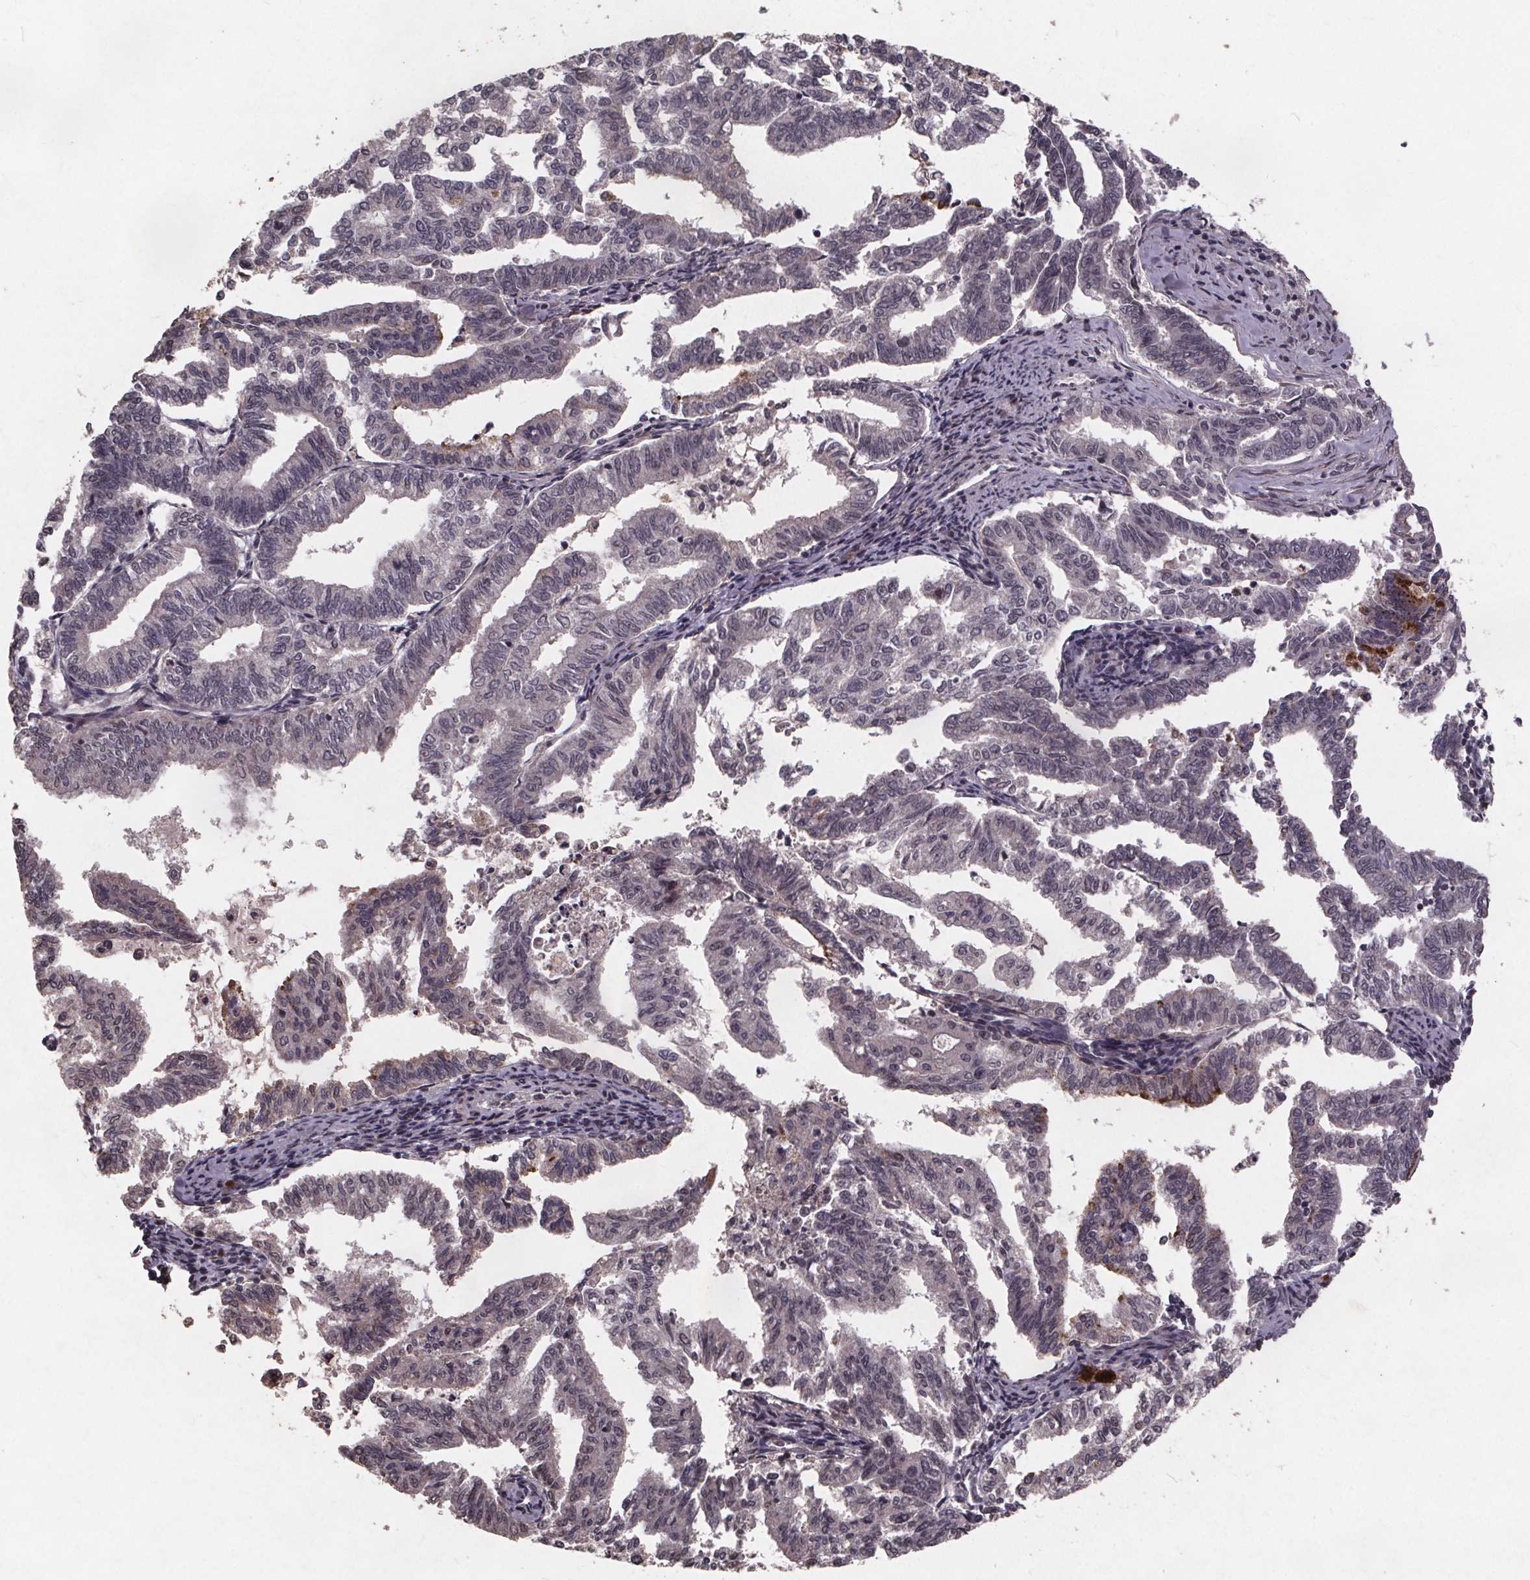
{"staining": {"intensity": "weak", "quantity": "<25%", "location": "cytoplasmic/membranous"}, "tissue": "endometrial cancer", "cell_type": "Tumor cells", "image_type": "cancer", "snomed": [{"axis": "morphology", "description": "Adenocarcinoma, NOS"}, {"axis": "topography", "description": "Endometrium"}], "caption": "Tumor cells show no significant protein positivity in endometrial cancer.", "gene": "GPX3", "patient": {"sex": "female", "age": 79}}